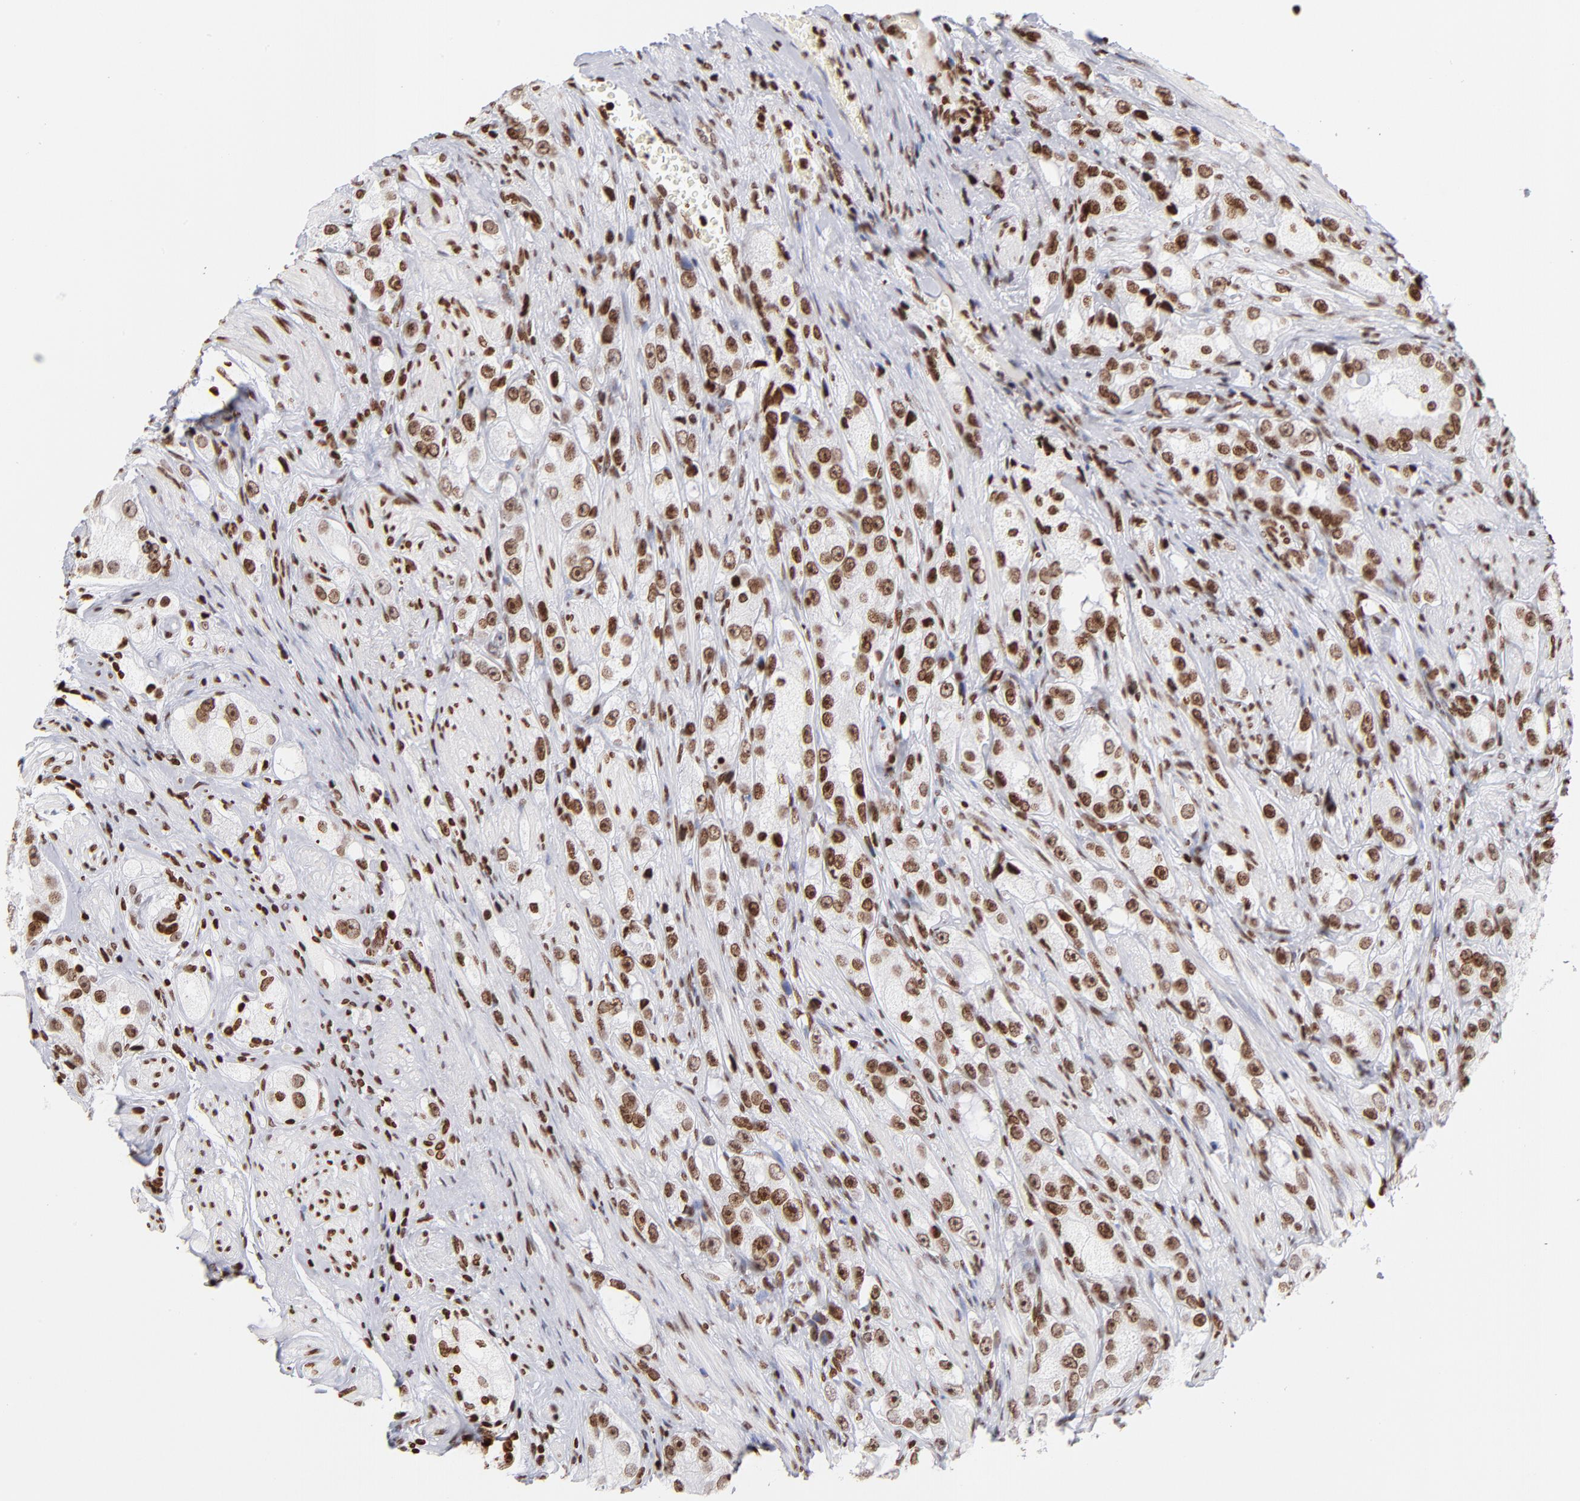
{"staining": {"intensity": "moderate", "quantity": ">75%", "location": "nuclear"}, "tissue": "prostate cancer", "cell_type": "Tumor cells", "image_type": "cancer", "snomed": [{"axis": "morphology", "description": "Adenocarcinoma, High grade"}, {"axis": "topography", "description": "Prostate"}], "caption": "An immunohistochemistry photomicrograph of neoplastic tissue is shown. Protein staining in brown shows moderate nuclear positivity in adenocarcinoma (high-grade) (prostate) within tumor cells. Using DAB (3,3'-diaminobenzidine) (brown) and hematoxylin (blue) stains, captured at high magnification using brightfield microscopy.", "gene": "RTL4", "patient": {"sex": "male", "age": 63}}